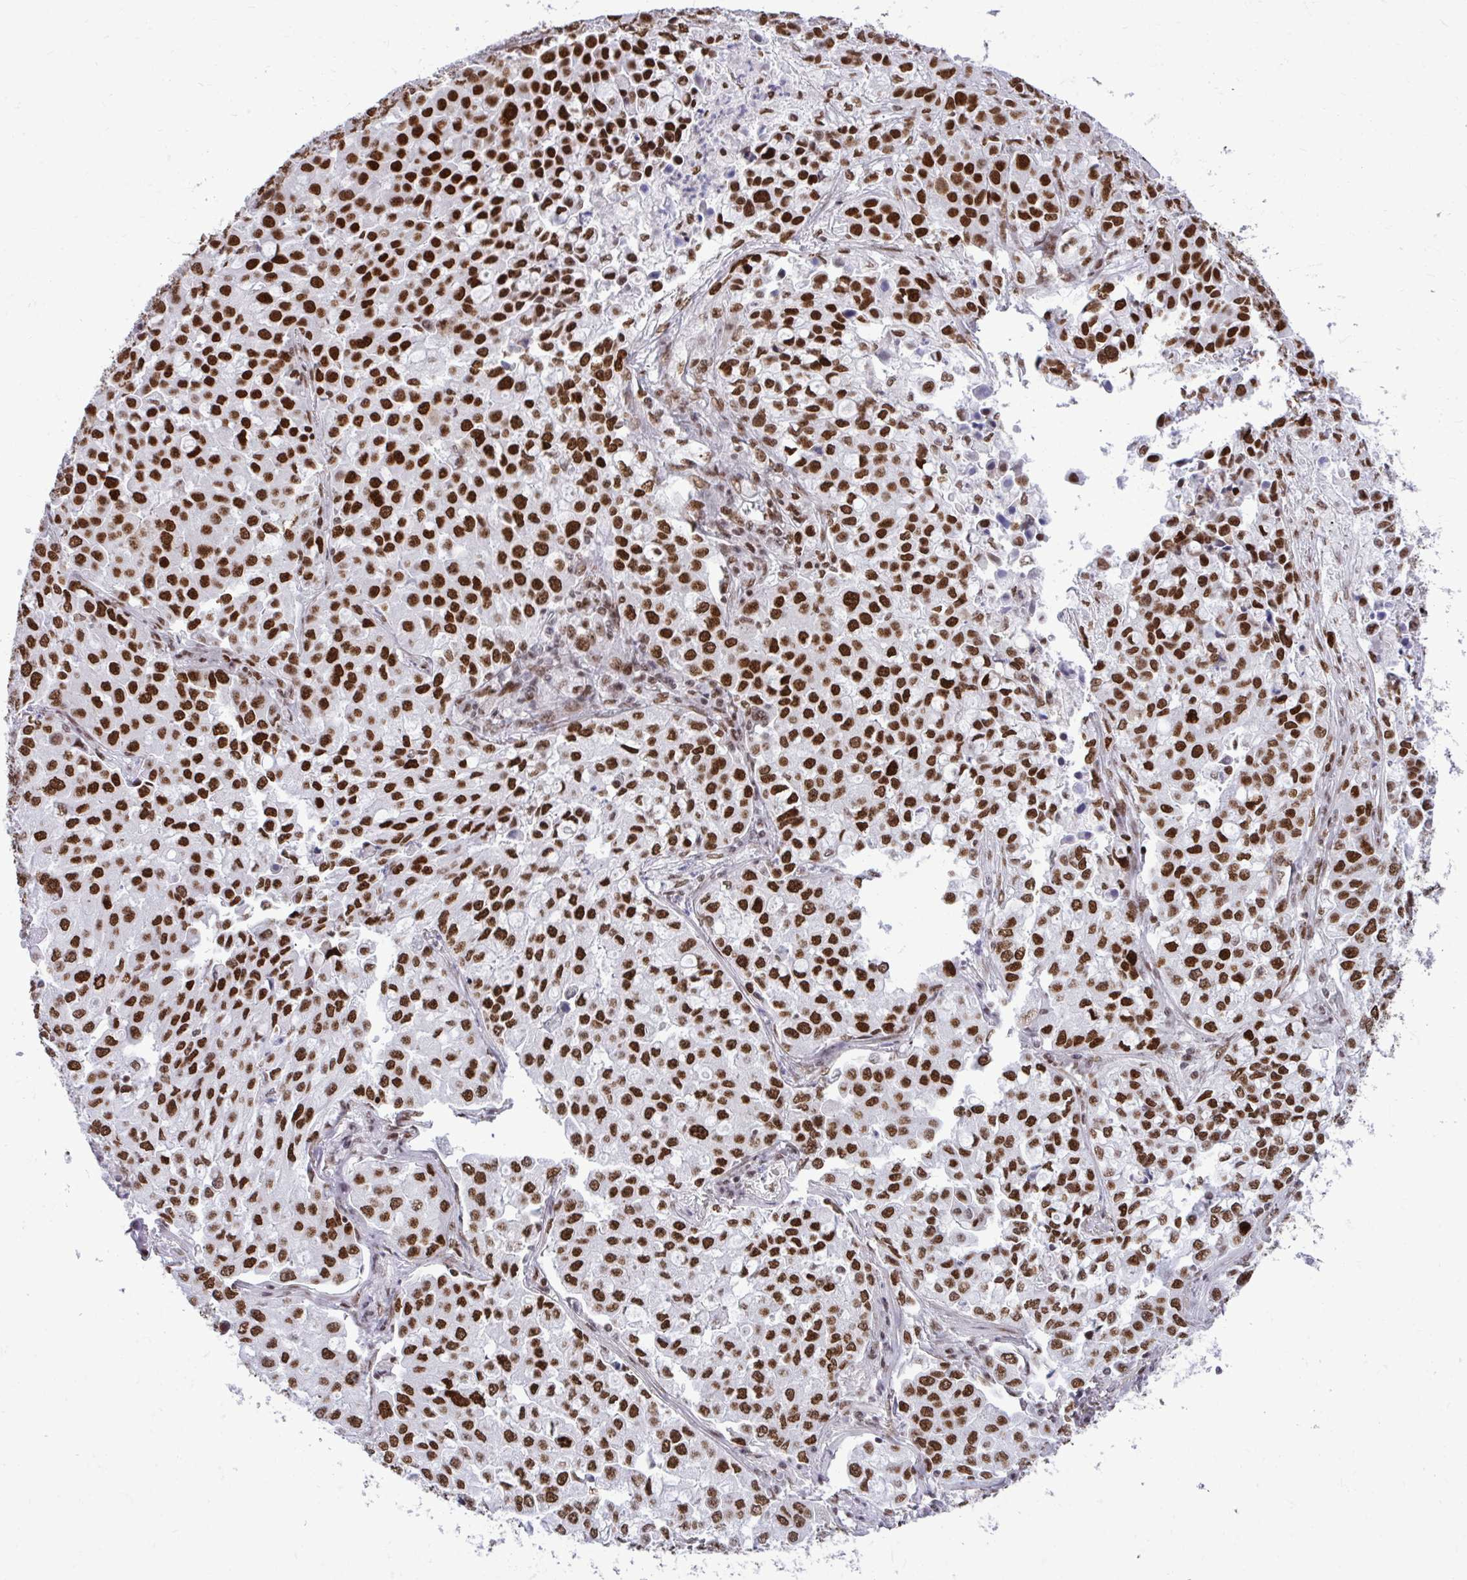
{"staining": {"intensity": "strong", "quantity": ">75%", "location": "nuclear"}, "tissue": "lung cancer", "cell_type": "Tumor cells", "image_type": "cancer", "snomed": [{"axis": "morphology", "description": "Adenocarcinoma, NOS"}, {"axis": "morphology", "description": "Adenocarcinoma, metastatic, NOS"}, {"axis": "topography", "description": "Lymph node"}, {"axis": "topography", "description": "Lung"}], "caption": "A photomicrograph of lung cancer stained for a protein exhibits strong nuclear brown staining in tumor cells.", "gene": "CDYL", "patient": {"sex": "female", "age": 65}}